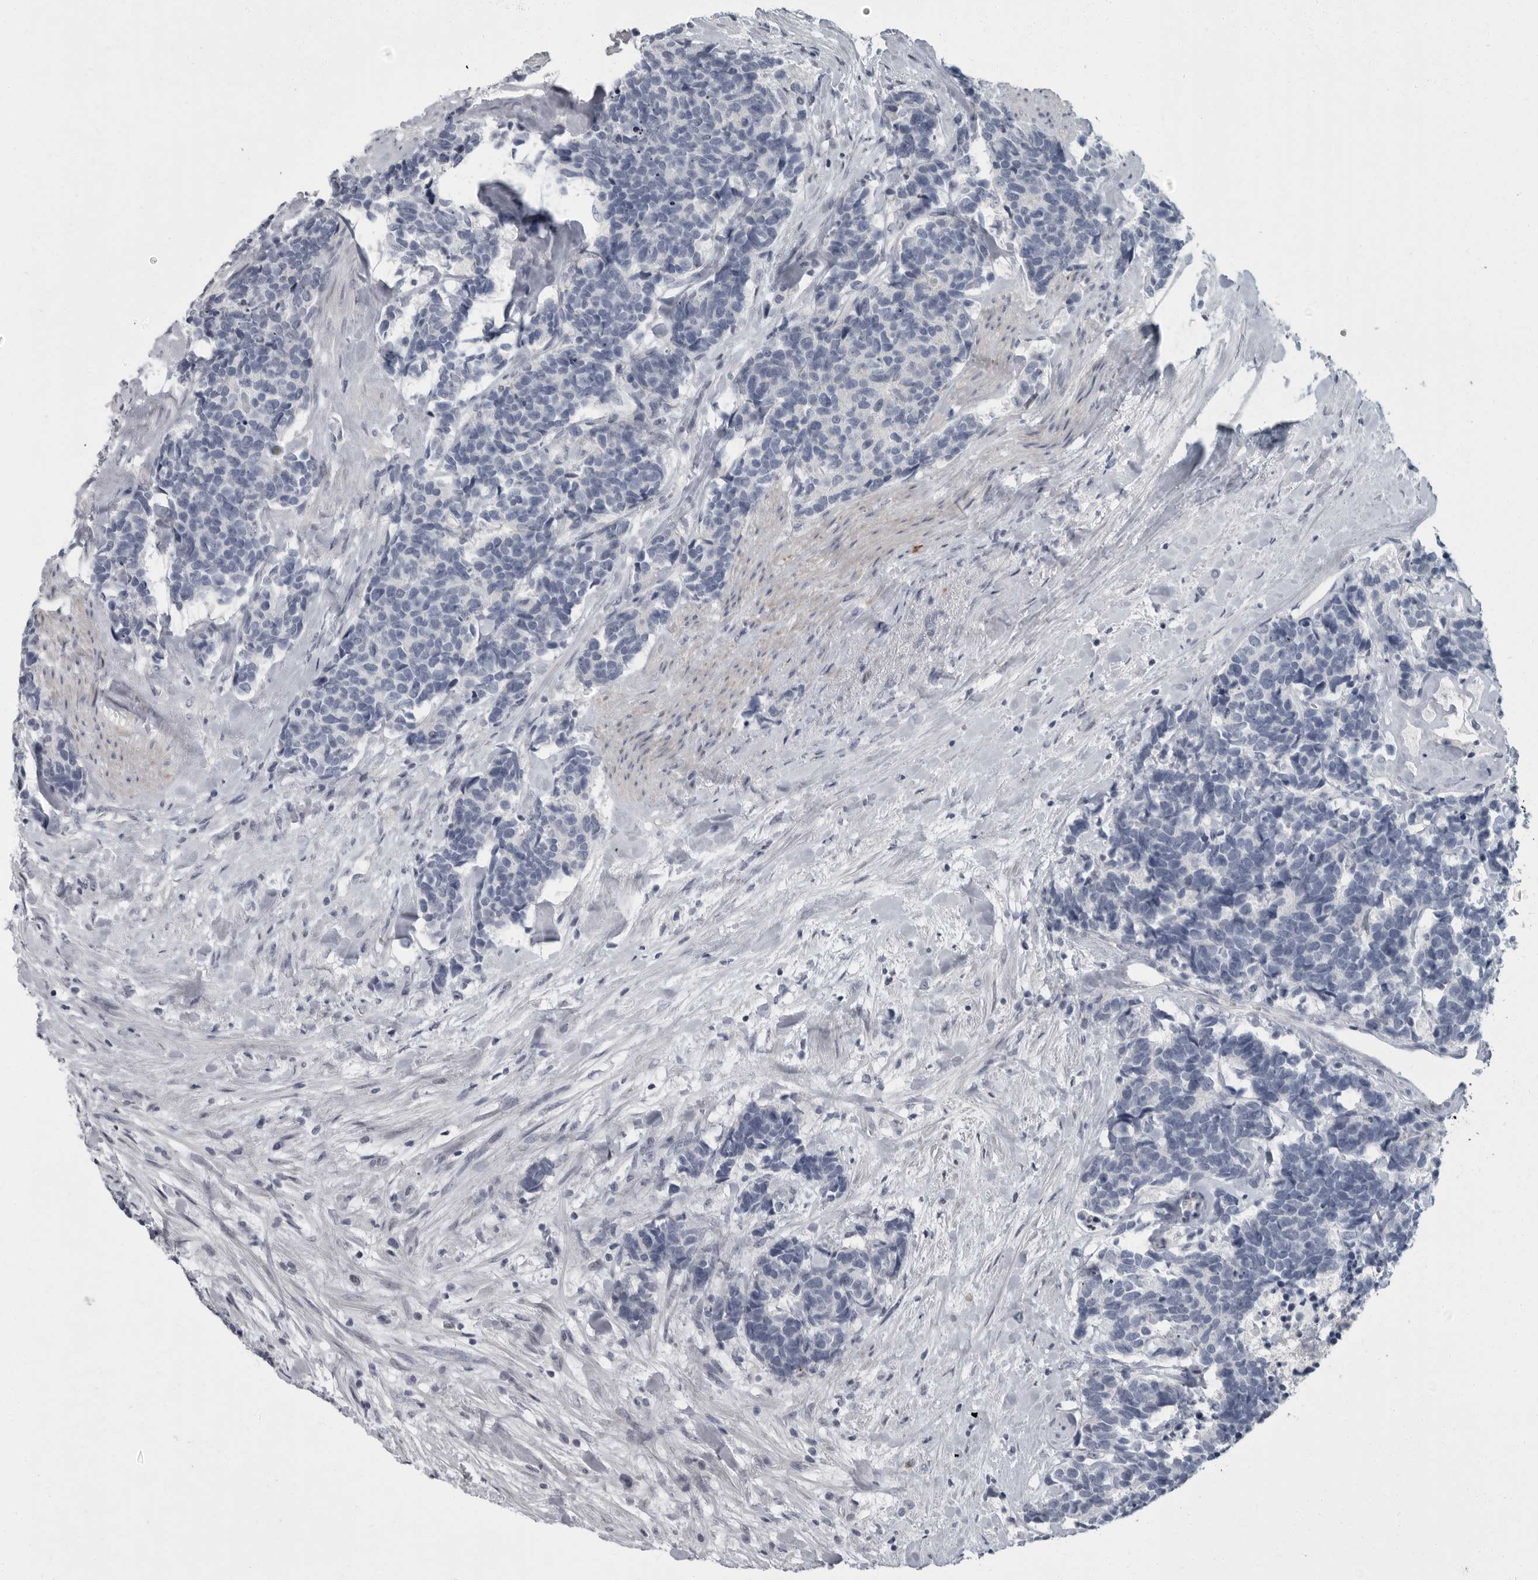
{"staining": {"intensity": "negative", "quantity": "none", "location": "none"}, "tissue": "carcinoid", "cell_type": "Tumor cells", "image_type": "cancer", "snomed": [{"axis": "morphology", "description": "Carcinoma, NOS"}, {"axis": "morphology", "description": "Carcinoid, malignant, NOS"}, {"axis": "topography", "description": "Urinary bladder"}], "caption": "Carcinoma stained for a protein using IHC demonstrates no positivity tumor cells.", "gene": "SLC25A39", "patient": {"sex": "male", "age": 57}}